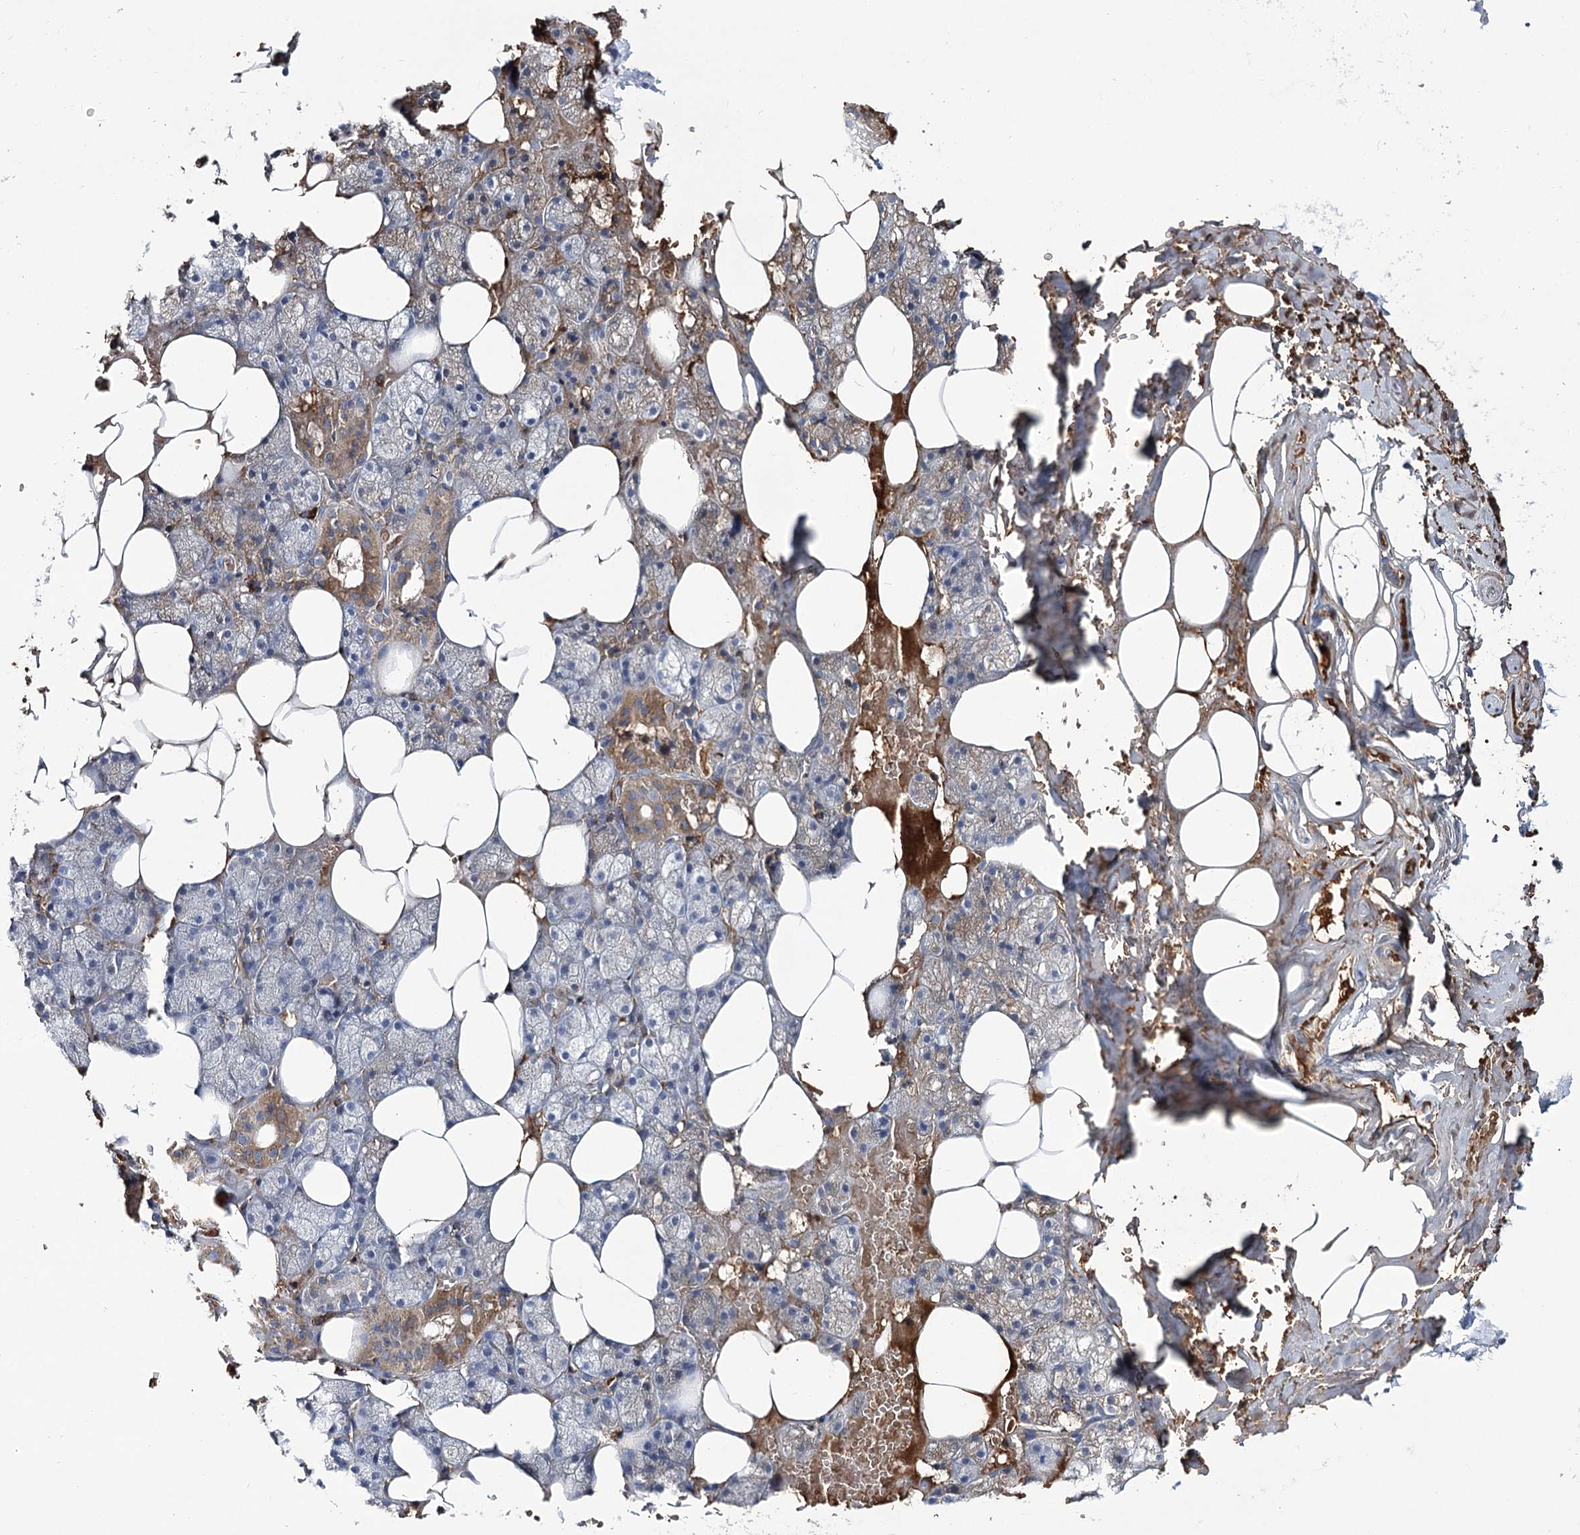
{"staining": {"intensity": "moderate", "quantity": "<25%", "location": "cytoplasmic/membranous"}, "tissue": "salivary gland", "cell_type": "Glandular cells", "image_type": "normal", "snomed": [{"axis": "morphology", "description": "Normal tissue, NOS"}, {"axis": "topography", "description": "Salivary gland"}], "caption": "This micrograph reveals IHC staining of unremarkable salivary gland, with low moderate cytoplasmic/membranous positivity in about <25% of glandular cells.", "gene": "GBF1", "patient": {"sex": "male", "age": 62}}